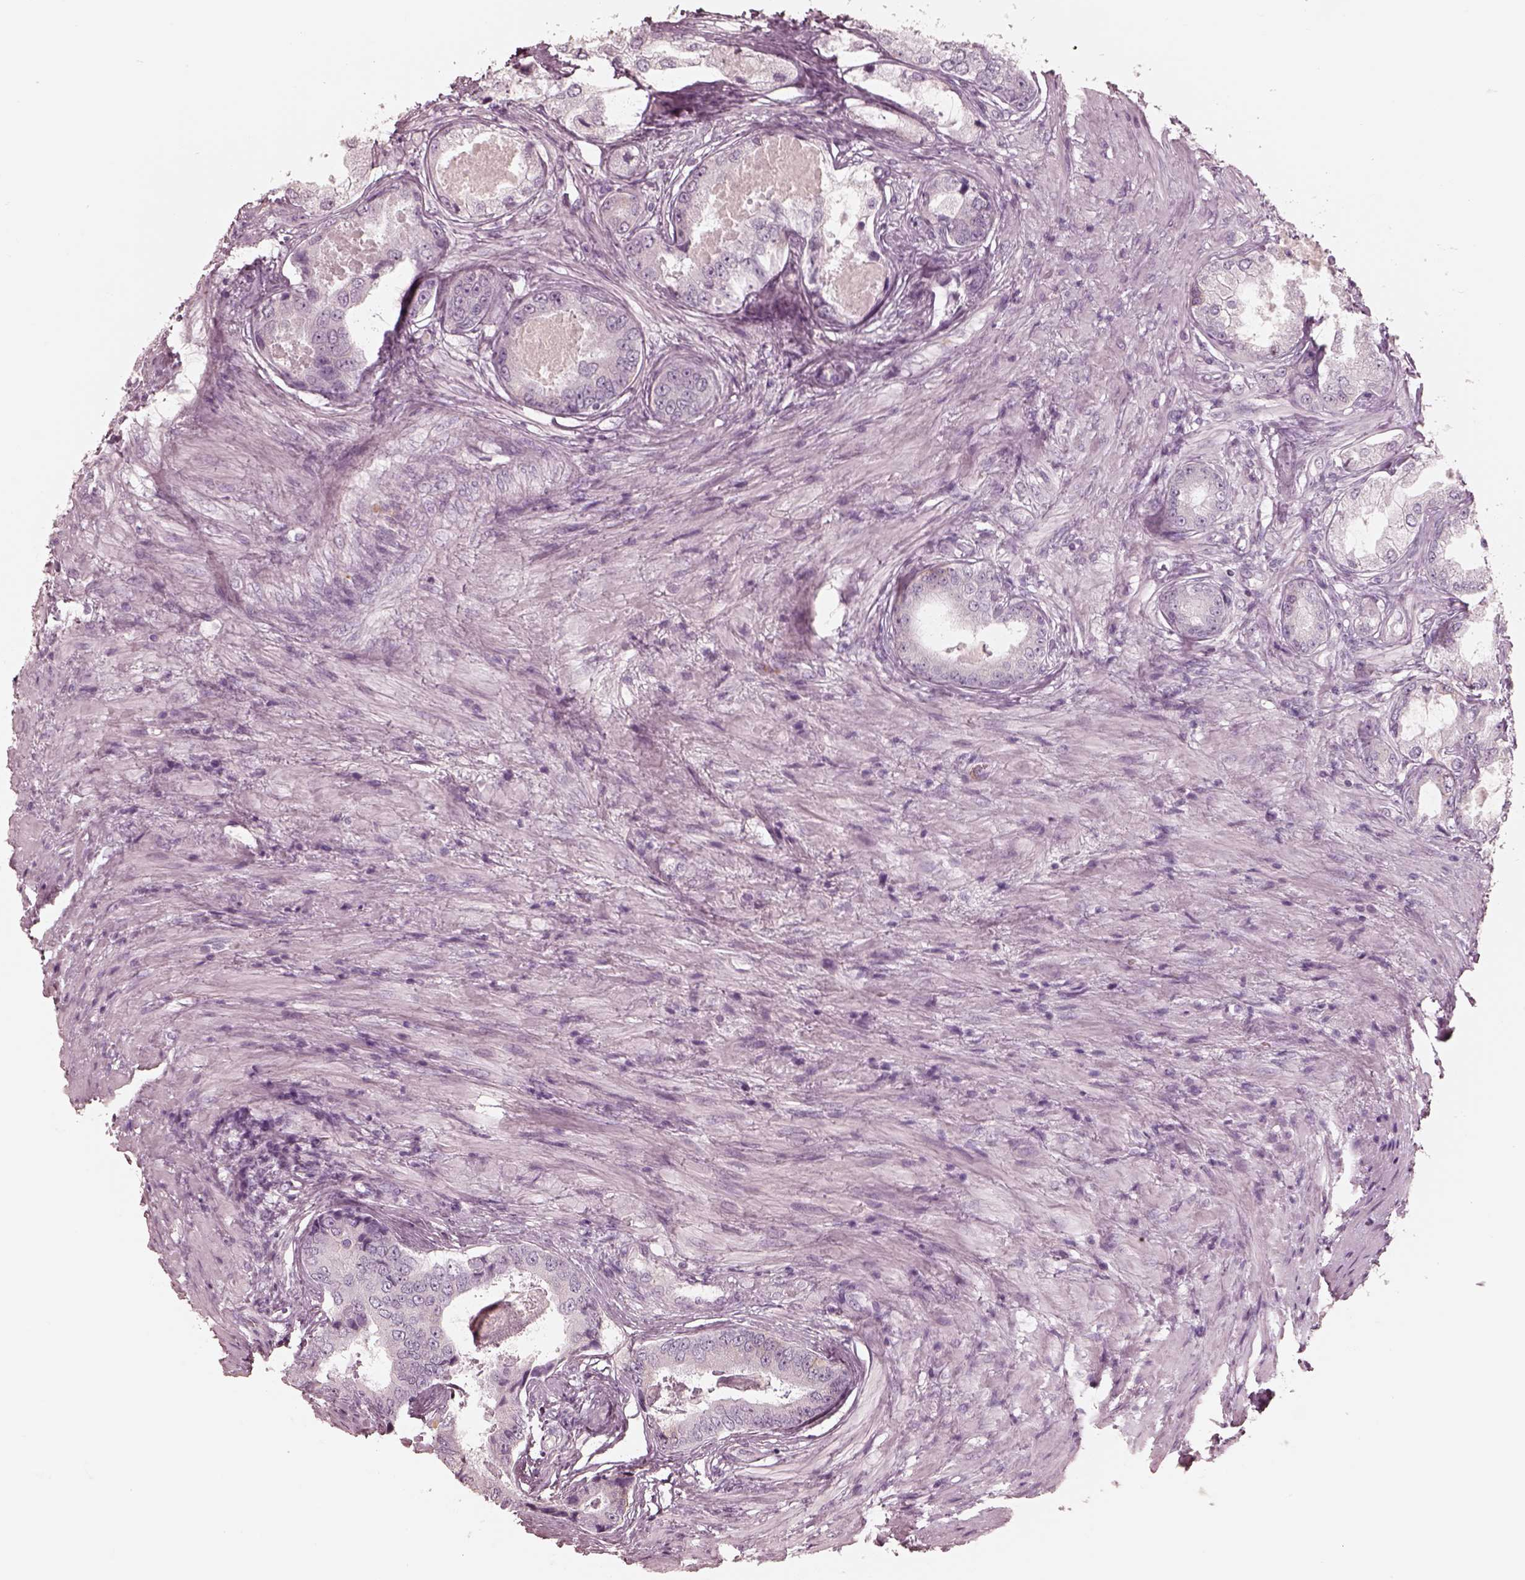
{"staining": {"intensity": "negative", "quantity": "none", "location": "none"}, "tissue": "prostate cancer", "cell_type": "Tumor cells", "image_type": "cancer", "snomed": [{"axis": "morphology", "description": "Adenocarcinoma, Low grade"}, {"axis": "topography", "description": "Prostate"}], "caption": "This is an immunohistochemistry image of human prostate cancer. There is no positivity in tumor cells.", "gene": "GPRIN1", "patient": {"sex": "male", "age": 68}}